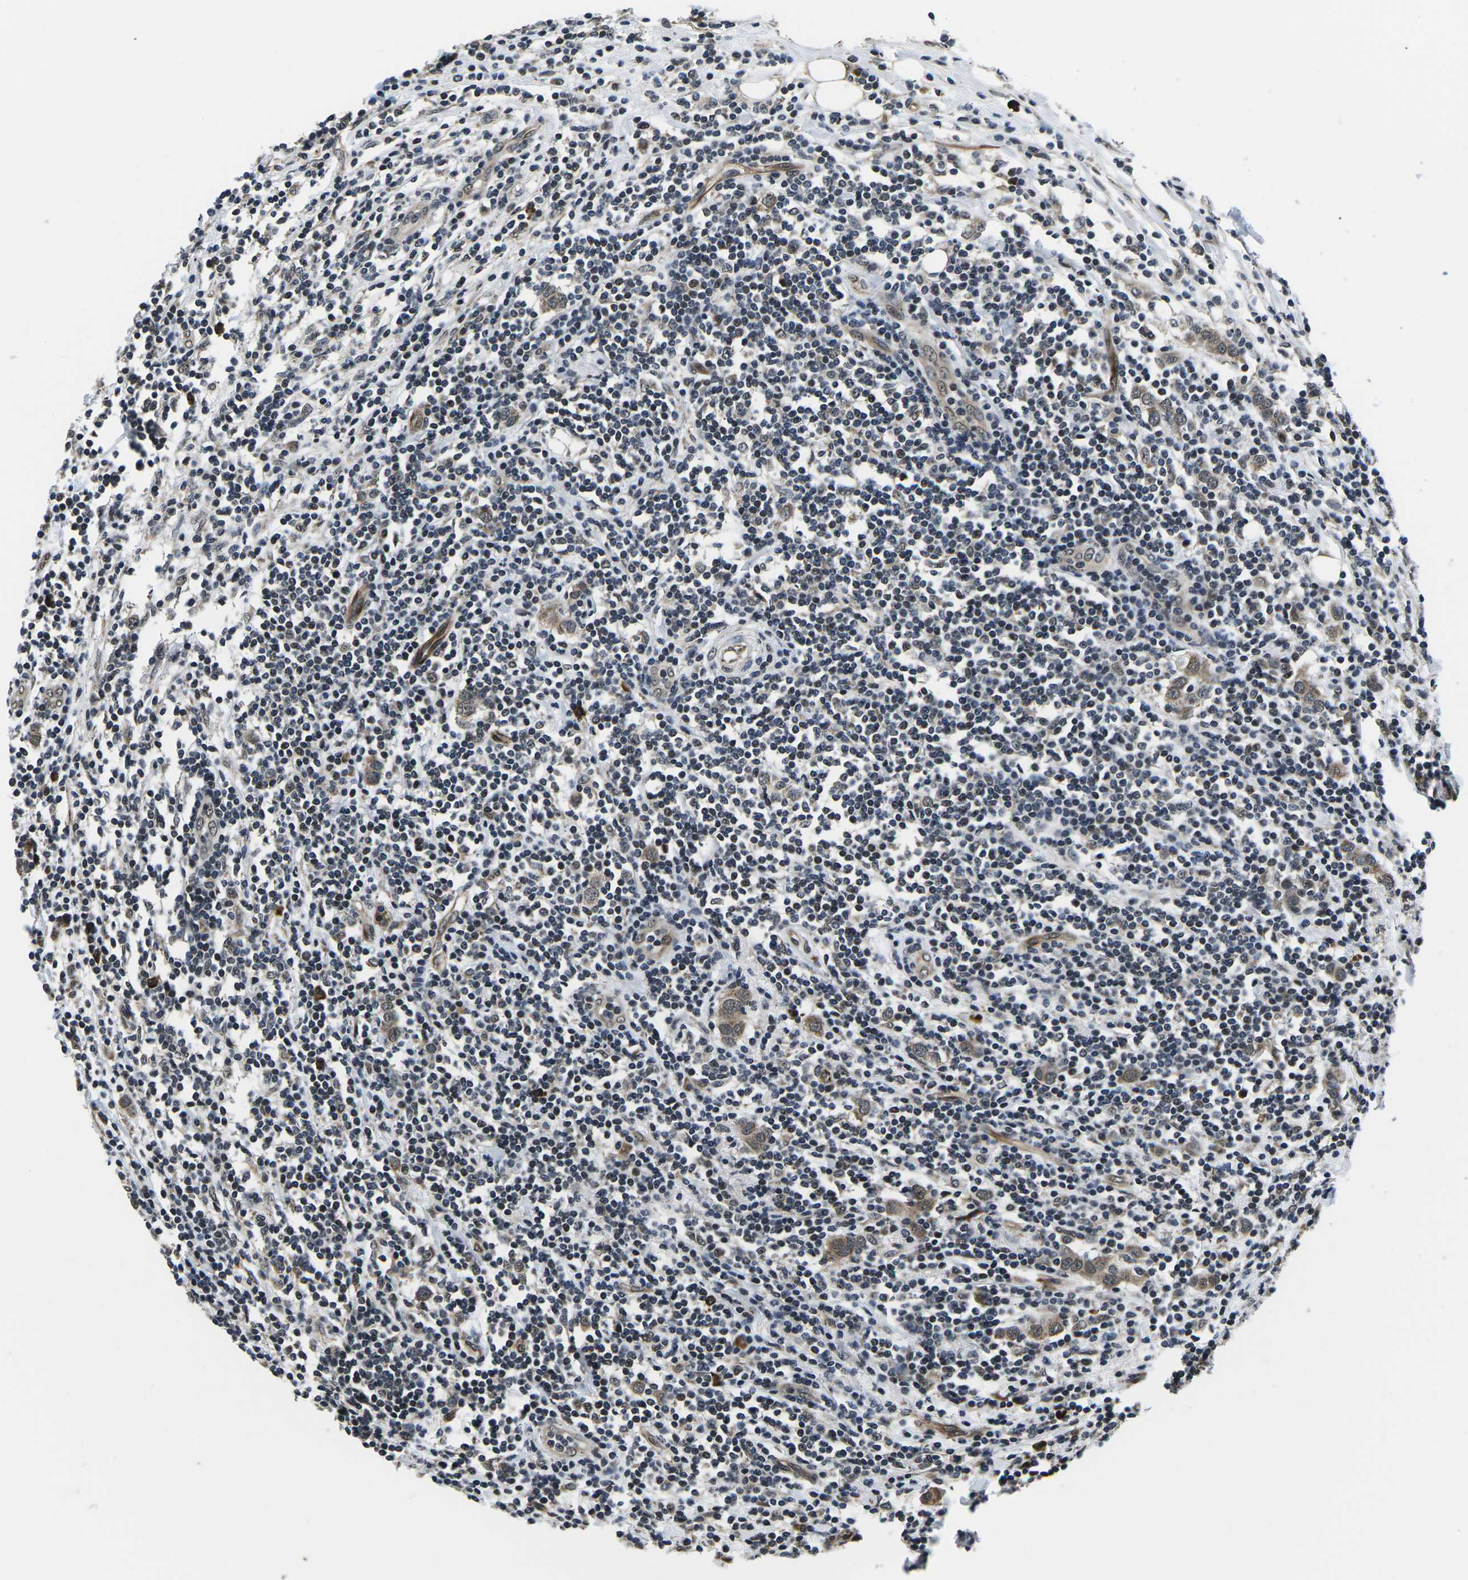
{"staining": {"intensity": "weak", "quantity": "25%-75%", "location": "cytoplasmic/membranous,nuclear"}, "tissue": "breast cancer", "cell_type": "Tumor cells", "image_type": "cancer", "snomed": [{"axis": "morphology", "description": "Duct carcinoma"}, {"axis": "topography", "description": "Breast"}], "caption": "Protein expression analysis of human invasive ductal carcinoma (breast) reveals weak cytoplasmic/membranous and nuclear expression in approximately 25%-75% of tumor cells.", "gene": "CCNE1", "patient": {"sex": "female", "age": 50}}